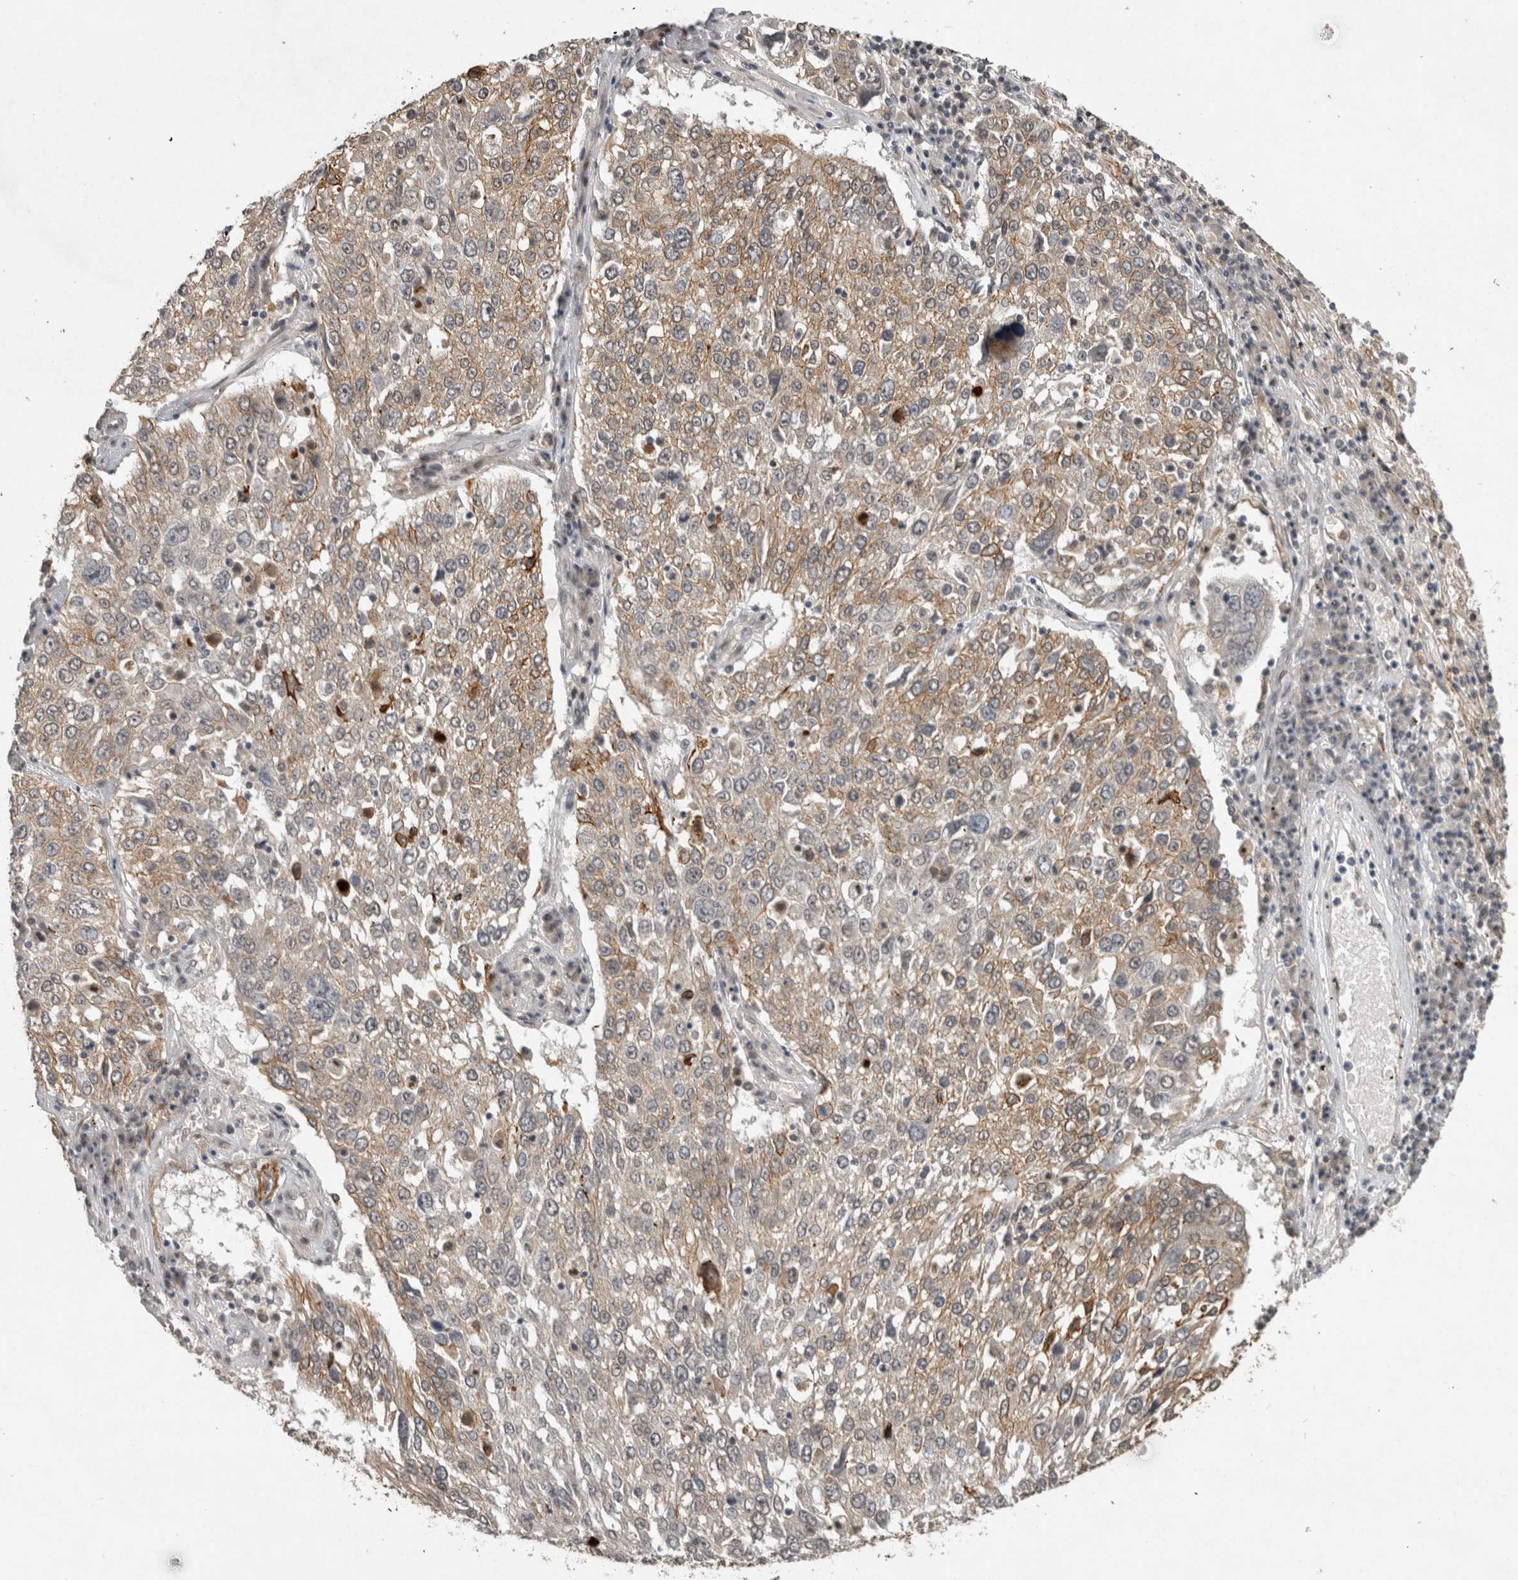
{"staining": {"intensity": "weak", "quantity": ">75%", "location": "cytoplasmic/membranous"}, "tissue": "lung cancer", "cell_type": "Tumor cells", "image_type": "cancer", "snomed": [{"axis": "morphology", "description": "Squamous cell carcinoma, NOS"}, {"axis": "topography", "description": "Lung"}], "caption": "This photomicrograph displays IHC staining of lung cancer (squamous cell carcinoma), with low weak cytoplasmic/membranous positivity in about >75% of tumor cells.", "gene": "RHPN1", "patient": {"sex": "male", "age": 65}}